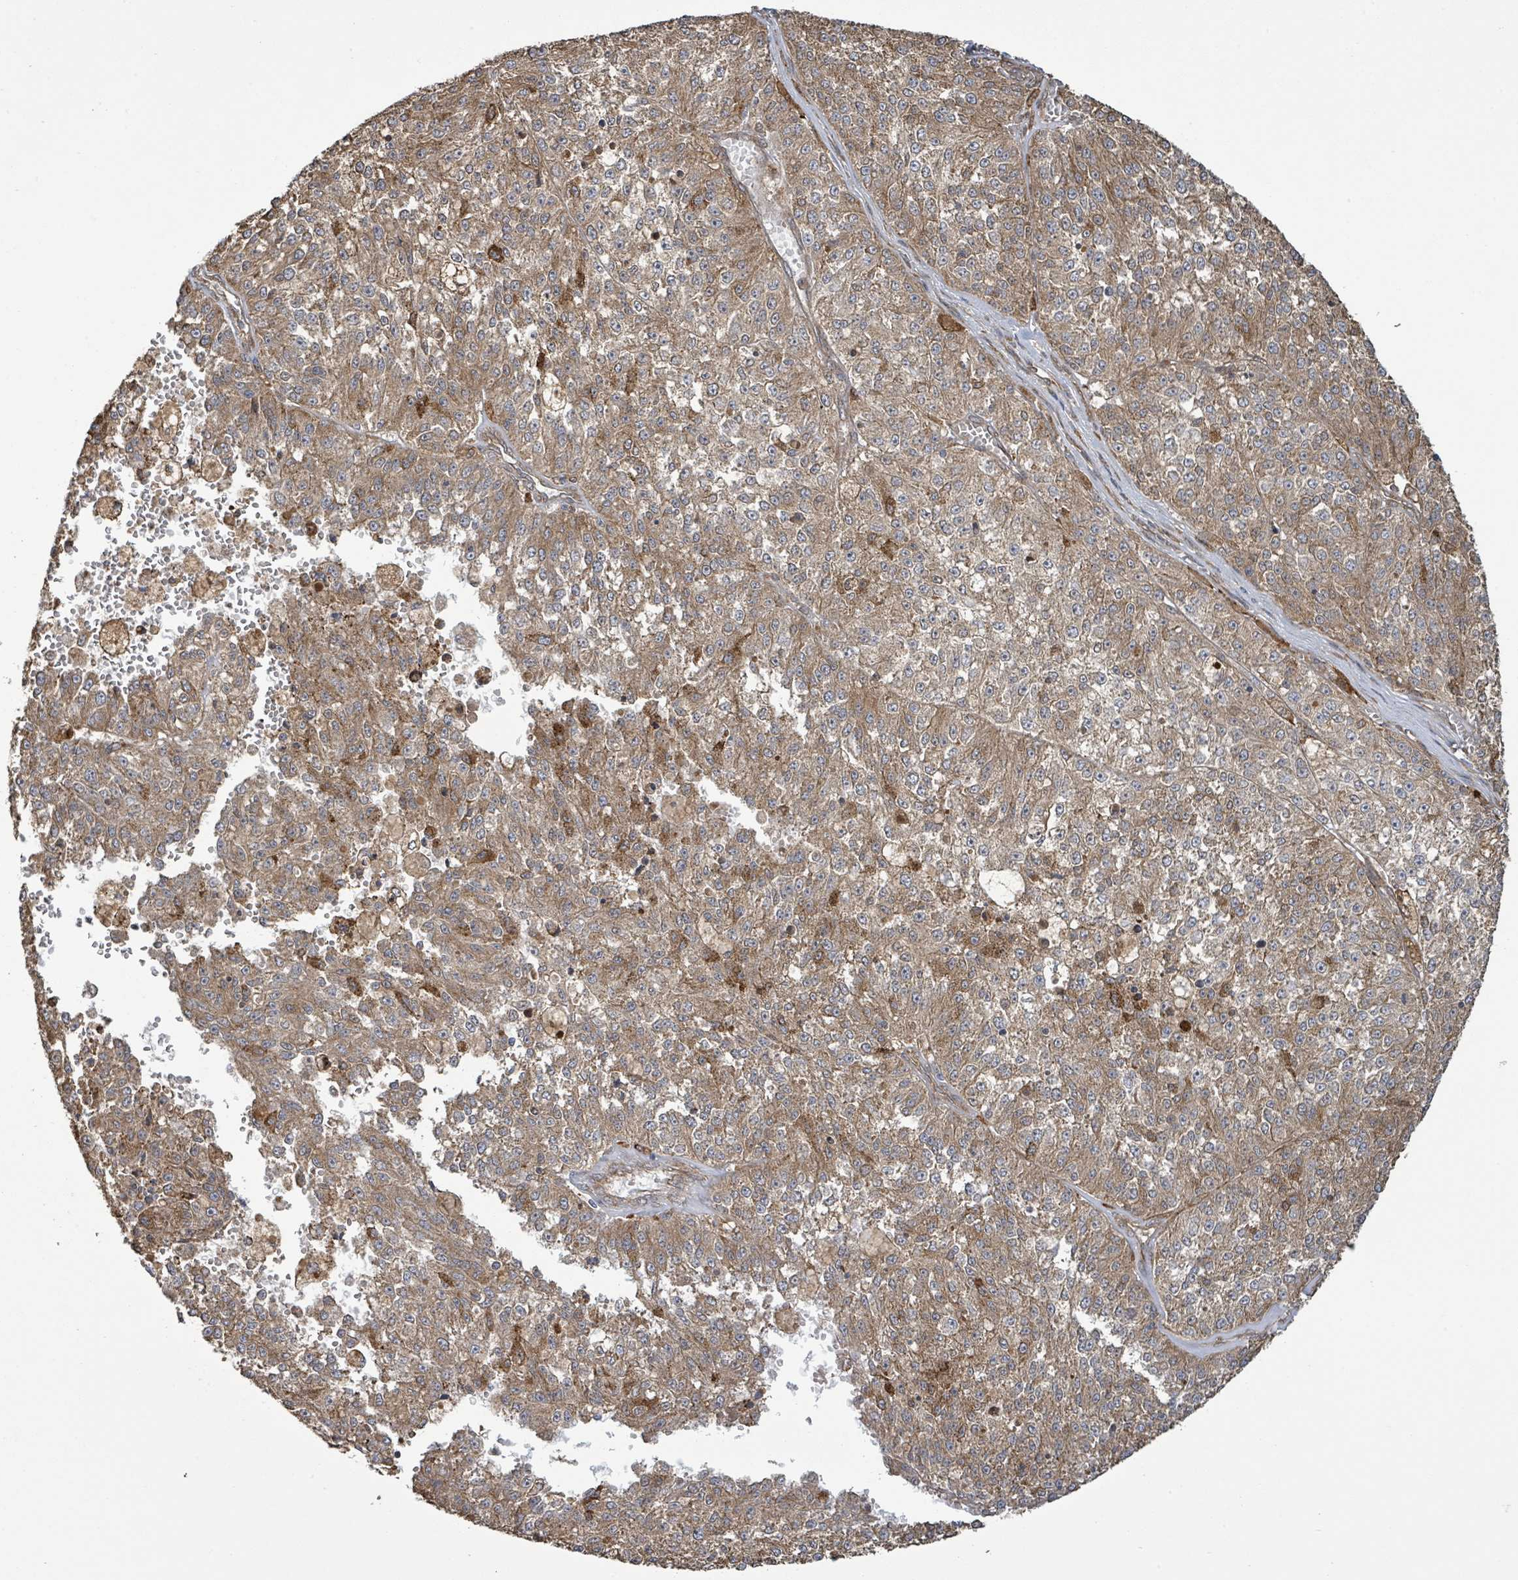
{"staining": {"intensity": "moderate", "quantity": ">75%", "location": "cytoplasmic/membranous"}, "tissue": "melanoma", "cell_type": "Tumor cells", "image_type": "cancer", "snomed": [{"axis": "morphology", "description": "Malignant melanoma, NOS"}, {"axis": "topography", "description": "Skin"}], "caption": "This is a histology image of immunohistochemistry (IHC) staining of melanoma, which shows moderate positivity in the cytoplasmic/membranous of tumor cells.", "gene": "ARPIN", "patient": {"sex": "female", "age": 64}}